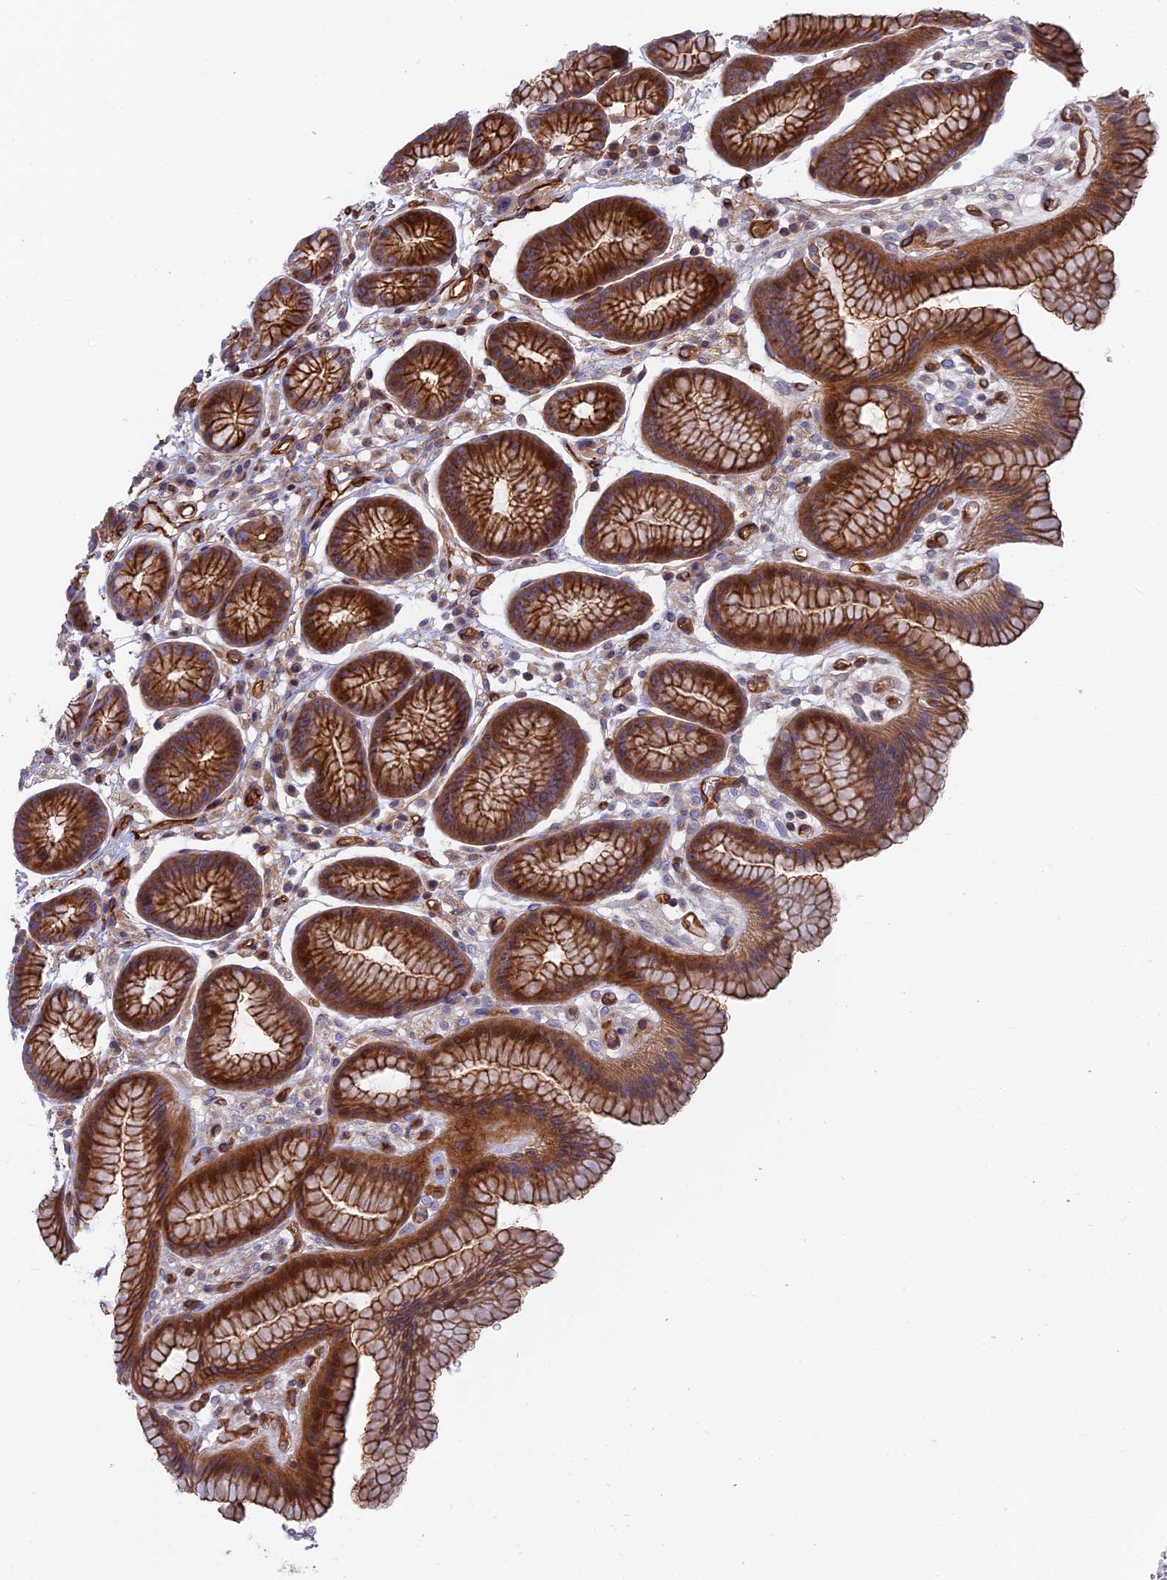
{"staining": {"intensity": "strong", "quantity": ">75%", "location": "cytoplasmic/membranous"}, "tissue": "stomach", "cell_type": "Glandular cells", "image_type": "normal", "snomed": [{"axis": "morphology", "description": "Normal tissue, NOS"}, {"axis": "topography", "description": "Stomach"}], "caption": "High-magnification brightfield microscopy of normal stomach stained with DAB (3,3'-diaminobenzidine) (brown) and counterstained with hematoxylin (blue). glandular cells exhibit strong cytoplasmic/membranous staining is appreciated in about>75% of cells.", "gene": "CNBD2", "patient": {"sex": "male", "age": 42}}